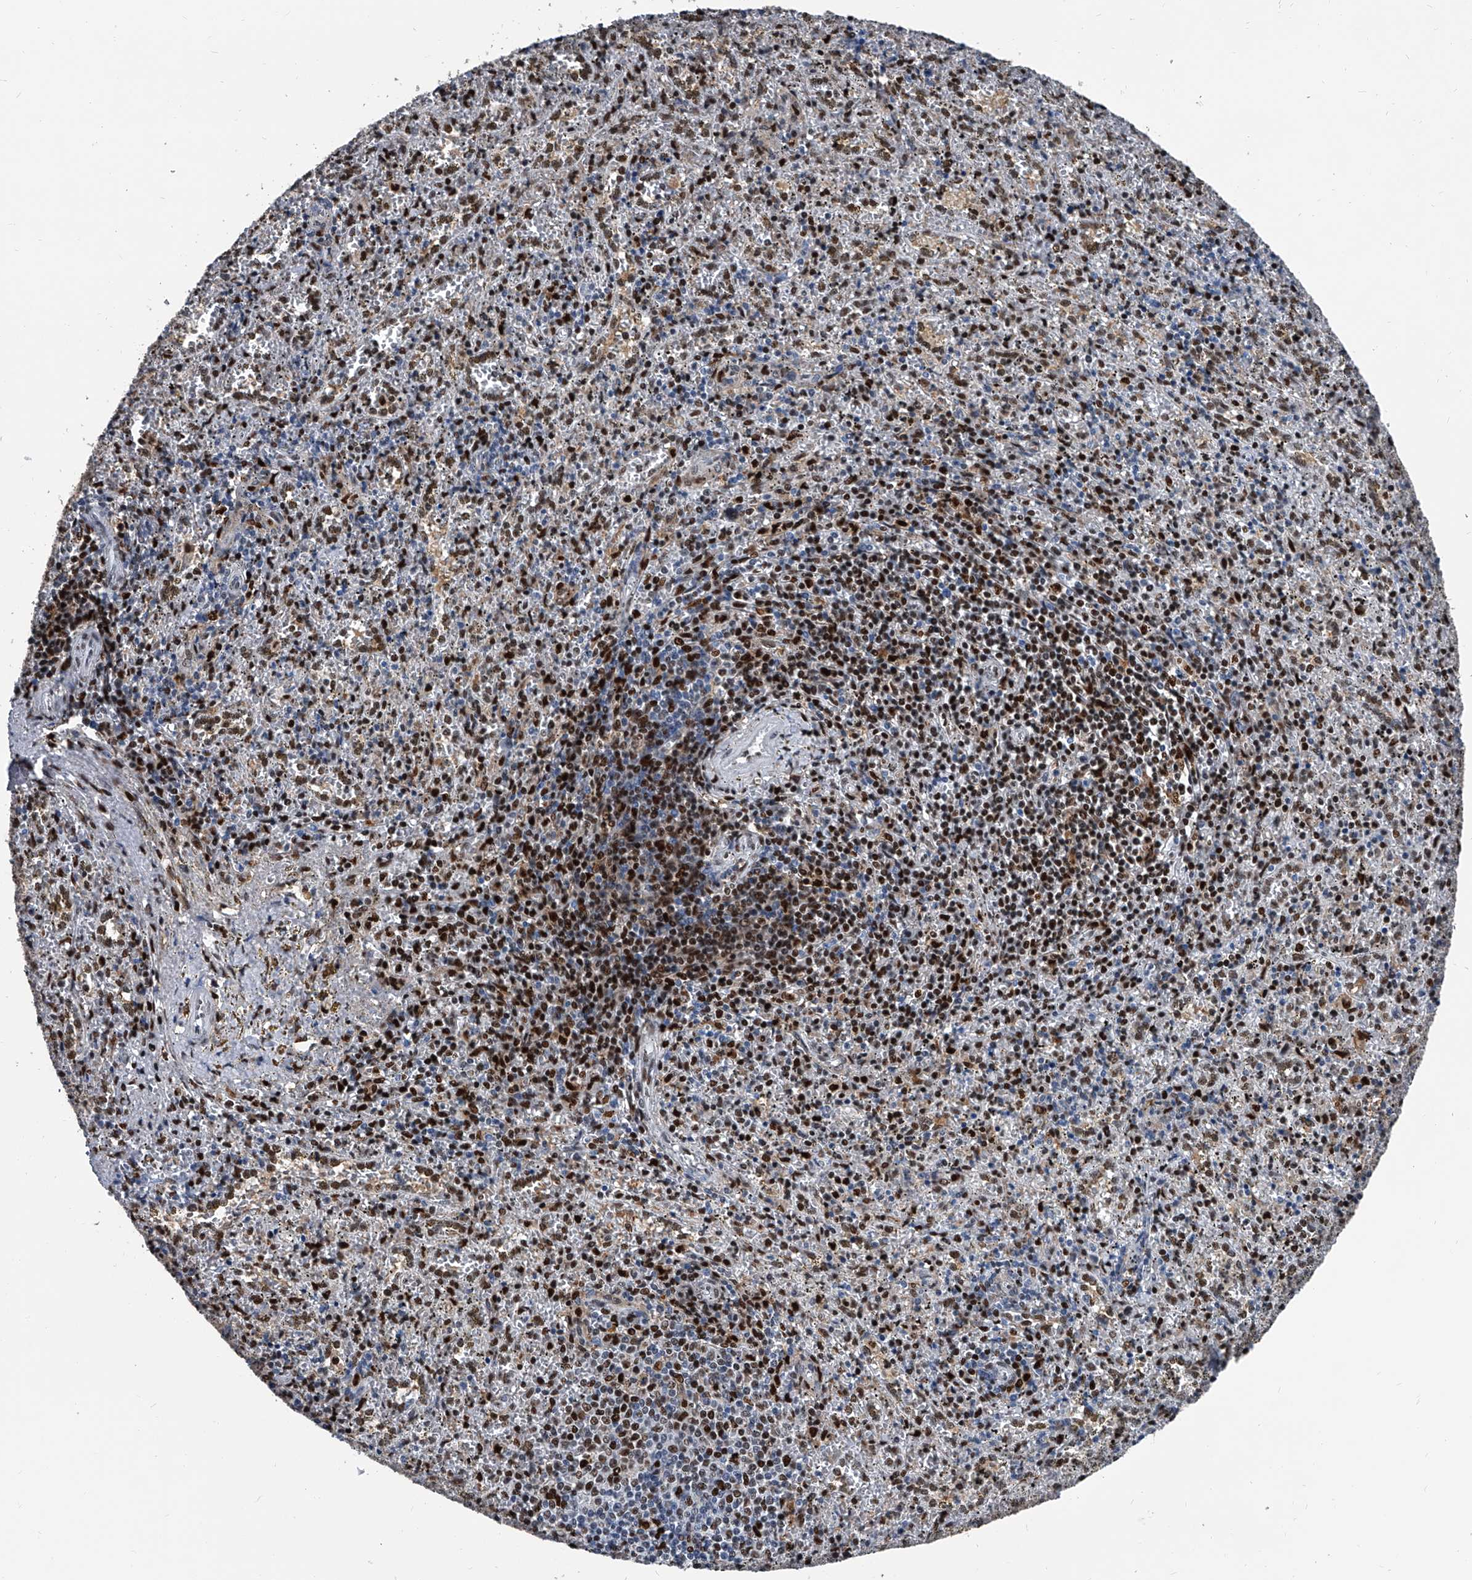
{"staining": {"intensity": "moderate", "quantity": ">75%", "location": "nuclear"}, "tissue": "spleen", "cell_type": "Cells in red pulp", "image_type": "normal", "snomed": [{"axis": "morphology", "description": "Normal tissue, NOS"}, {"axis": "topography", "description": "Spleen"}], "caption": "Immunohistochemistry of unremarkable human spleen demonstrates medium levels of moderate nuclear staining in approximately >75% of cells in red pulp. The protein of interest is stained brown, and the nuclei are stained in blue (DAB (3,3'-diaminobenzidine) IHC with brightfield microscopy, high magnification).", "gene": "FKBP5", "patient": {"sex": "male", "age": 11}}